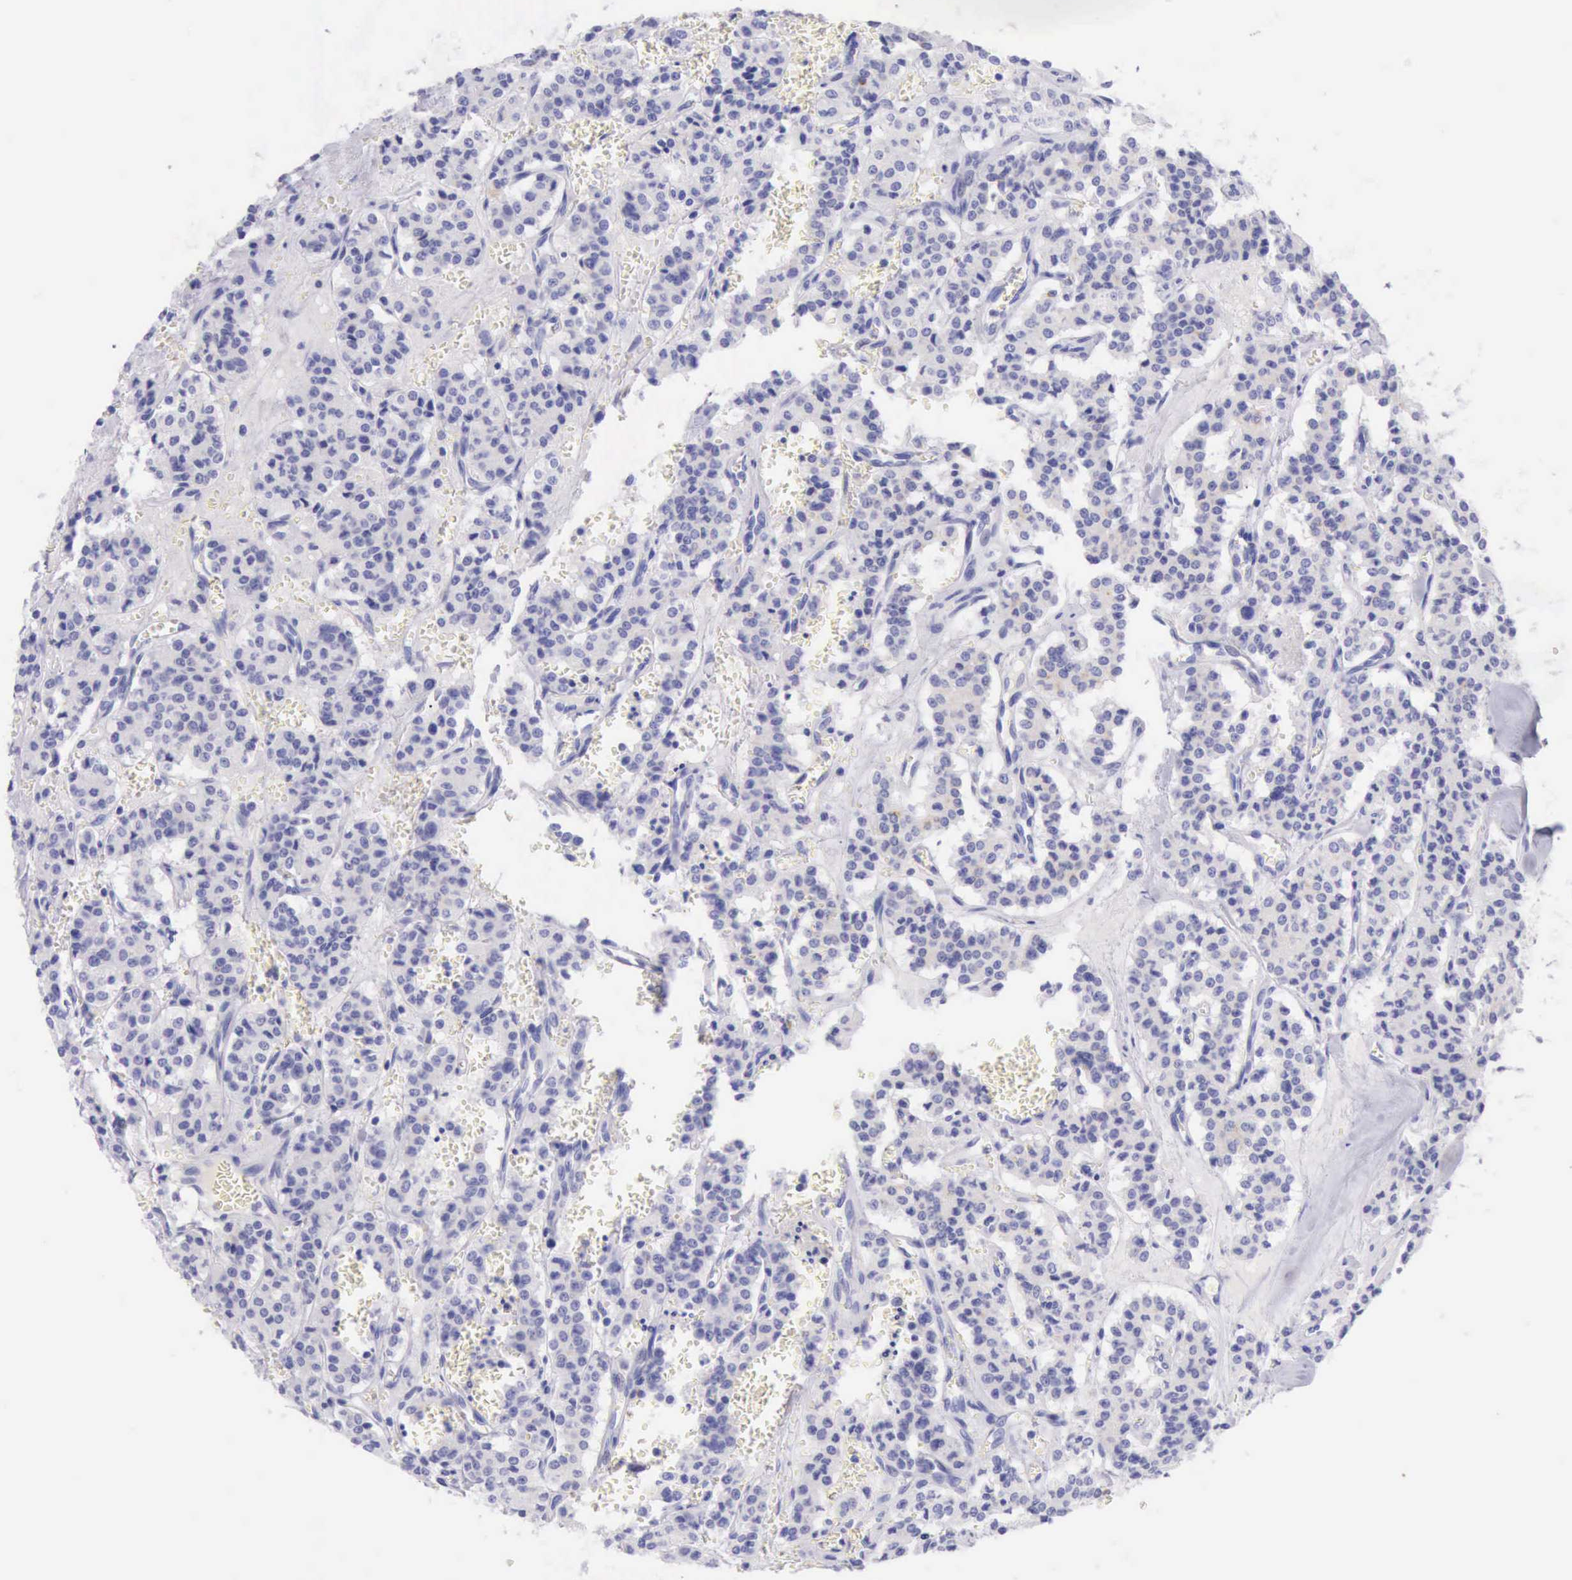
{"staining": {"intensity": "negative", "quantity": "none", "location": "none"}, "tissue": "carcinoid", "cell_type": "Tumor cells", "image_type": "cancer", "snomed": [{"axis": "morphology", "description": "Carcinoid, malignant, NOS"}, {"axis": "topography", "description": "Bronchus"}], "caption": "Human malignant carcinoid stained for a protein using immunohistochemistry demonstrates no positivity in tumor cells.", "gene": "KRT8", "patient": {"sex": "male", "age": 55}}